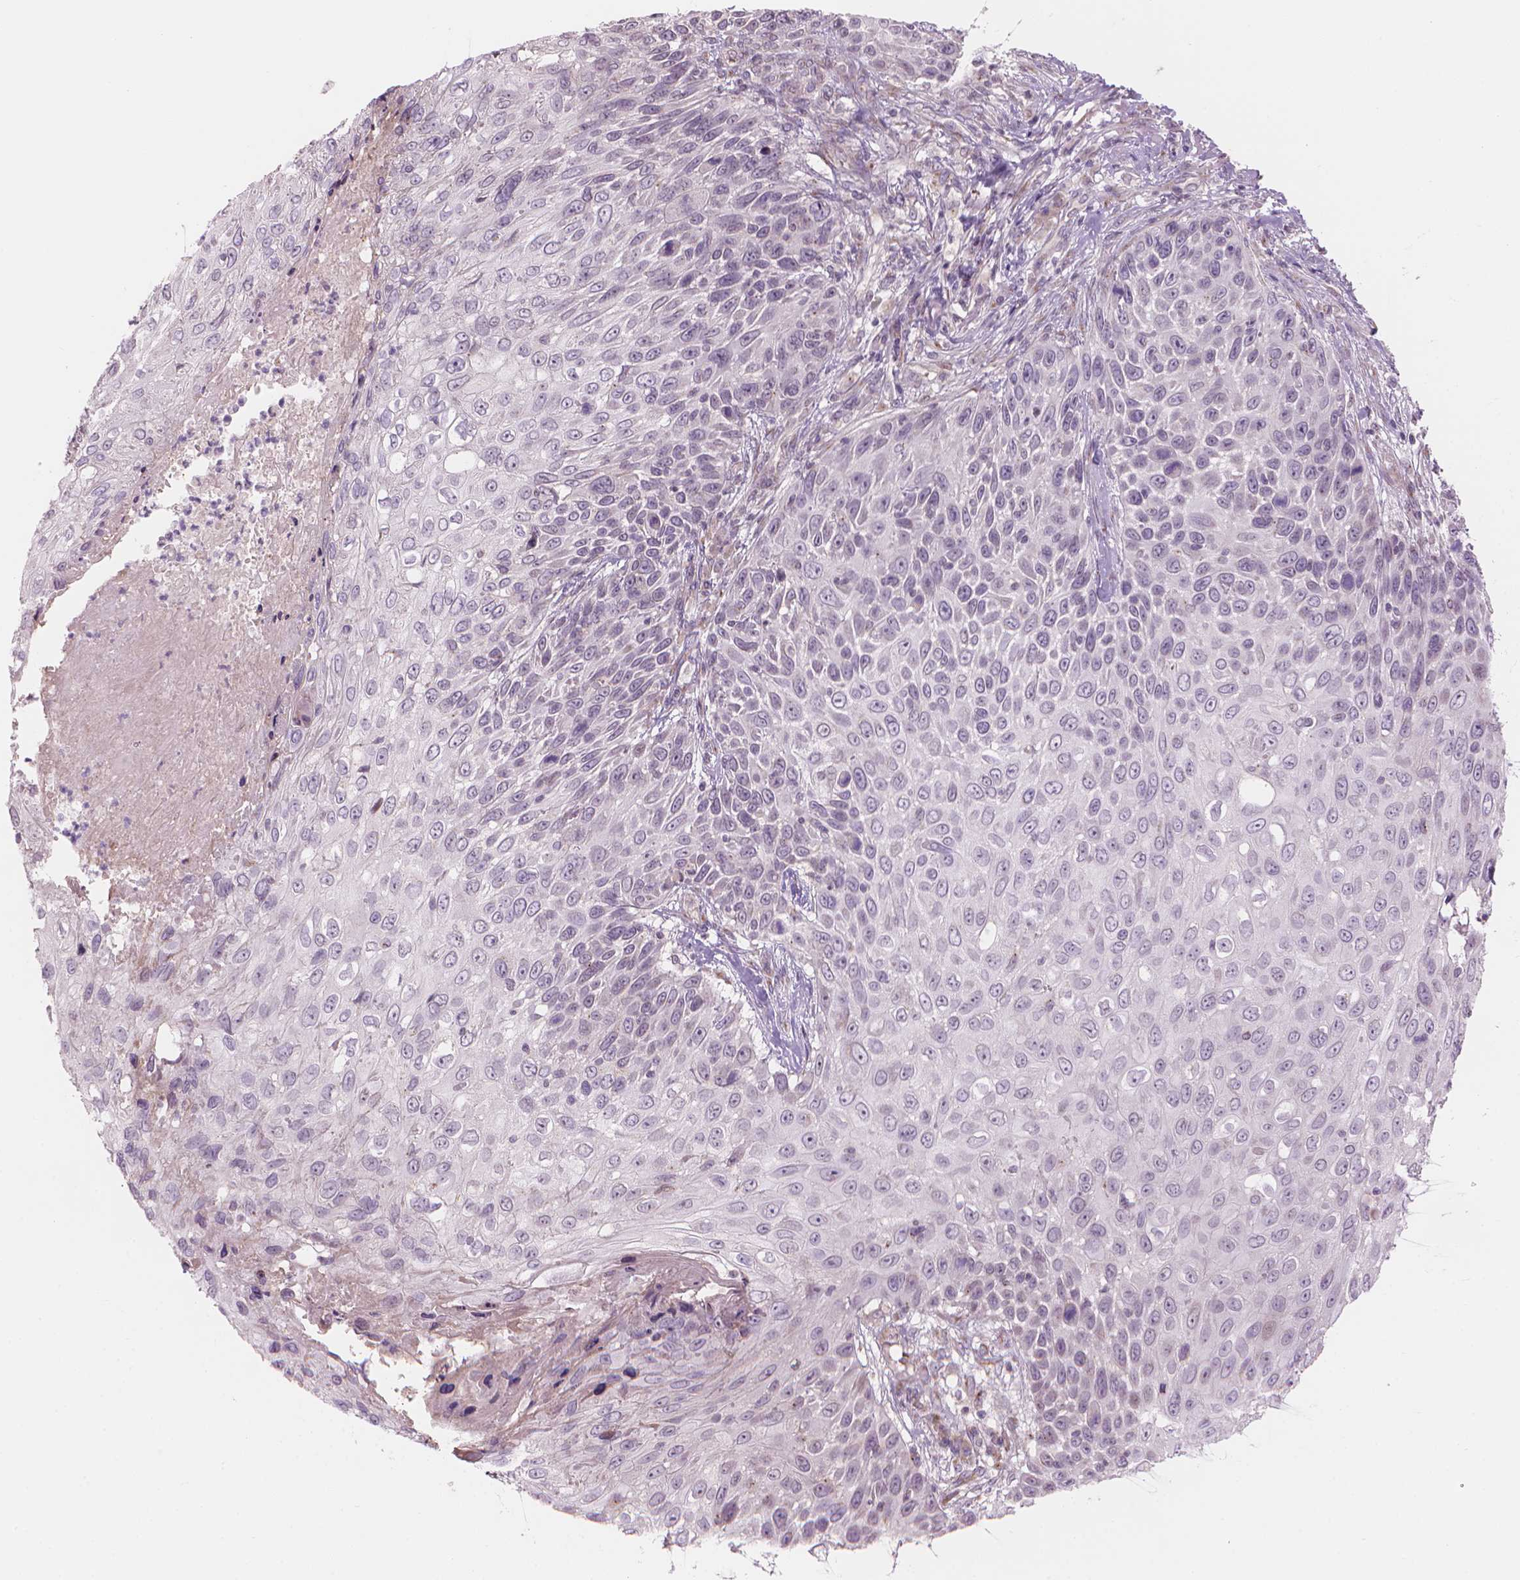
{"staining": {"intensity": "negative", "quantity": "none", "location": "none"}, "tissue": "skin cancer", "cell_type": "Tumor cells", "image_type": "cancer", "snomed": [{"axis": "morphology", "description": "Squamous cell carcinoma, NOS"}, {"axis": "topography", "description": "Skin"}], "caption": "Protein analysis of skin squamous cell carcinoma exhibits no significant expression in tumor cells.", "gene": "IFFO1", "patient": {"sex": "male", "age": 92}}